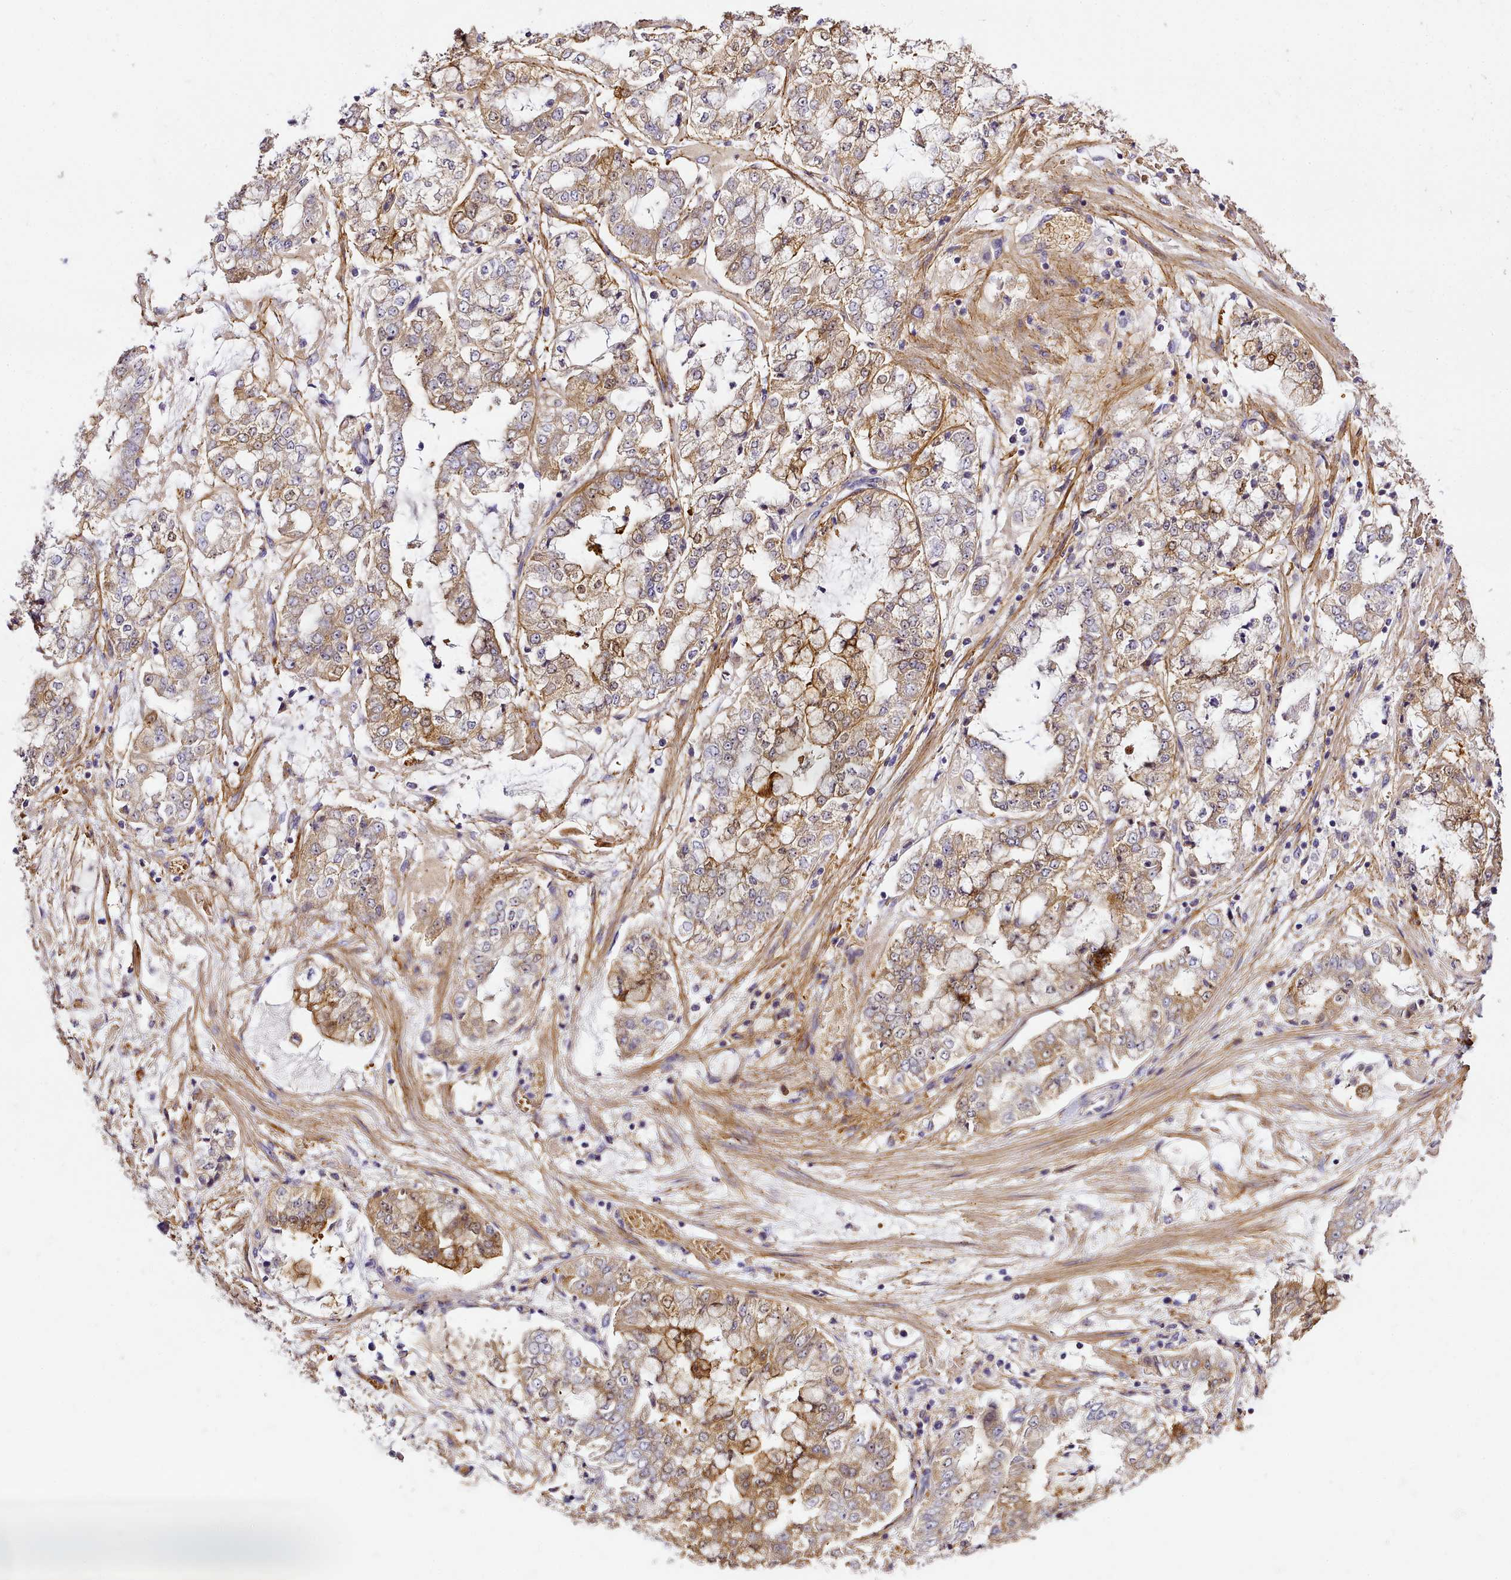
{"staining": {"intensity": "moderate", "quantity": "25%-75%", "location": "cytoplasmic/membranous"}, "tissue": "stomach cancer", "cell_type": "Tumor cells", "image_type": "cancer", "snomed": [{"axis": "morphology", "description": "Adenocarcinoma, NOS"}, {"axis": "topography", "description": "Stomach"}], "caption": "Tumor cells show medium levels of moderate cytoplasmic/membranous staining in approximately 25%-75% of cells in stomach adenocarcinoma.", "gene": "NBPF1", "patient": {"sex": "male", "age": 76}}